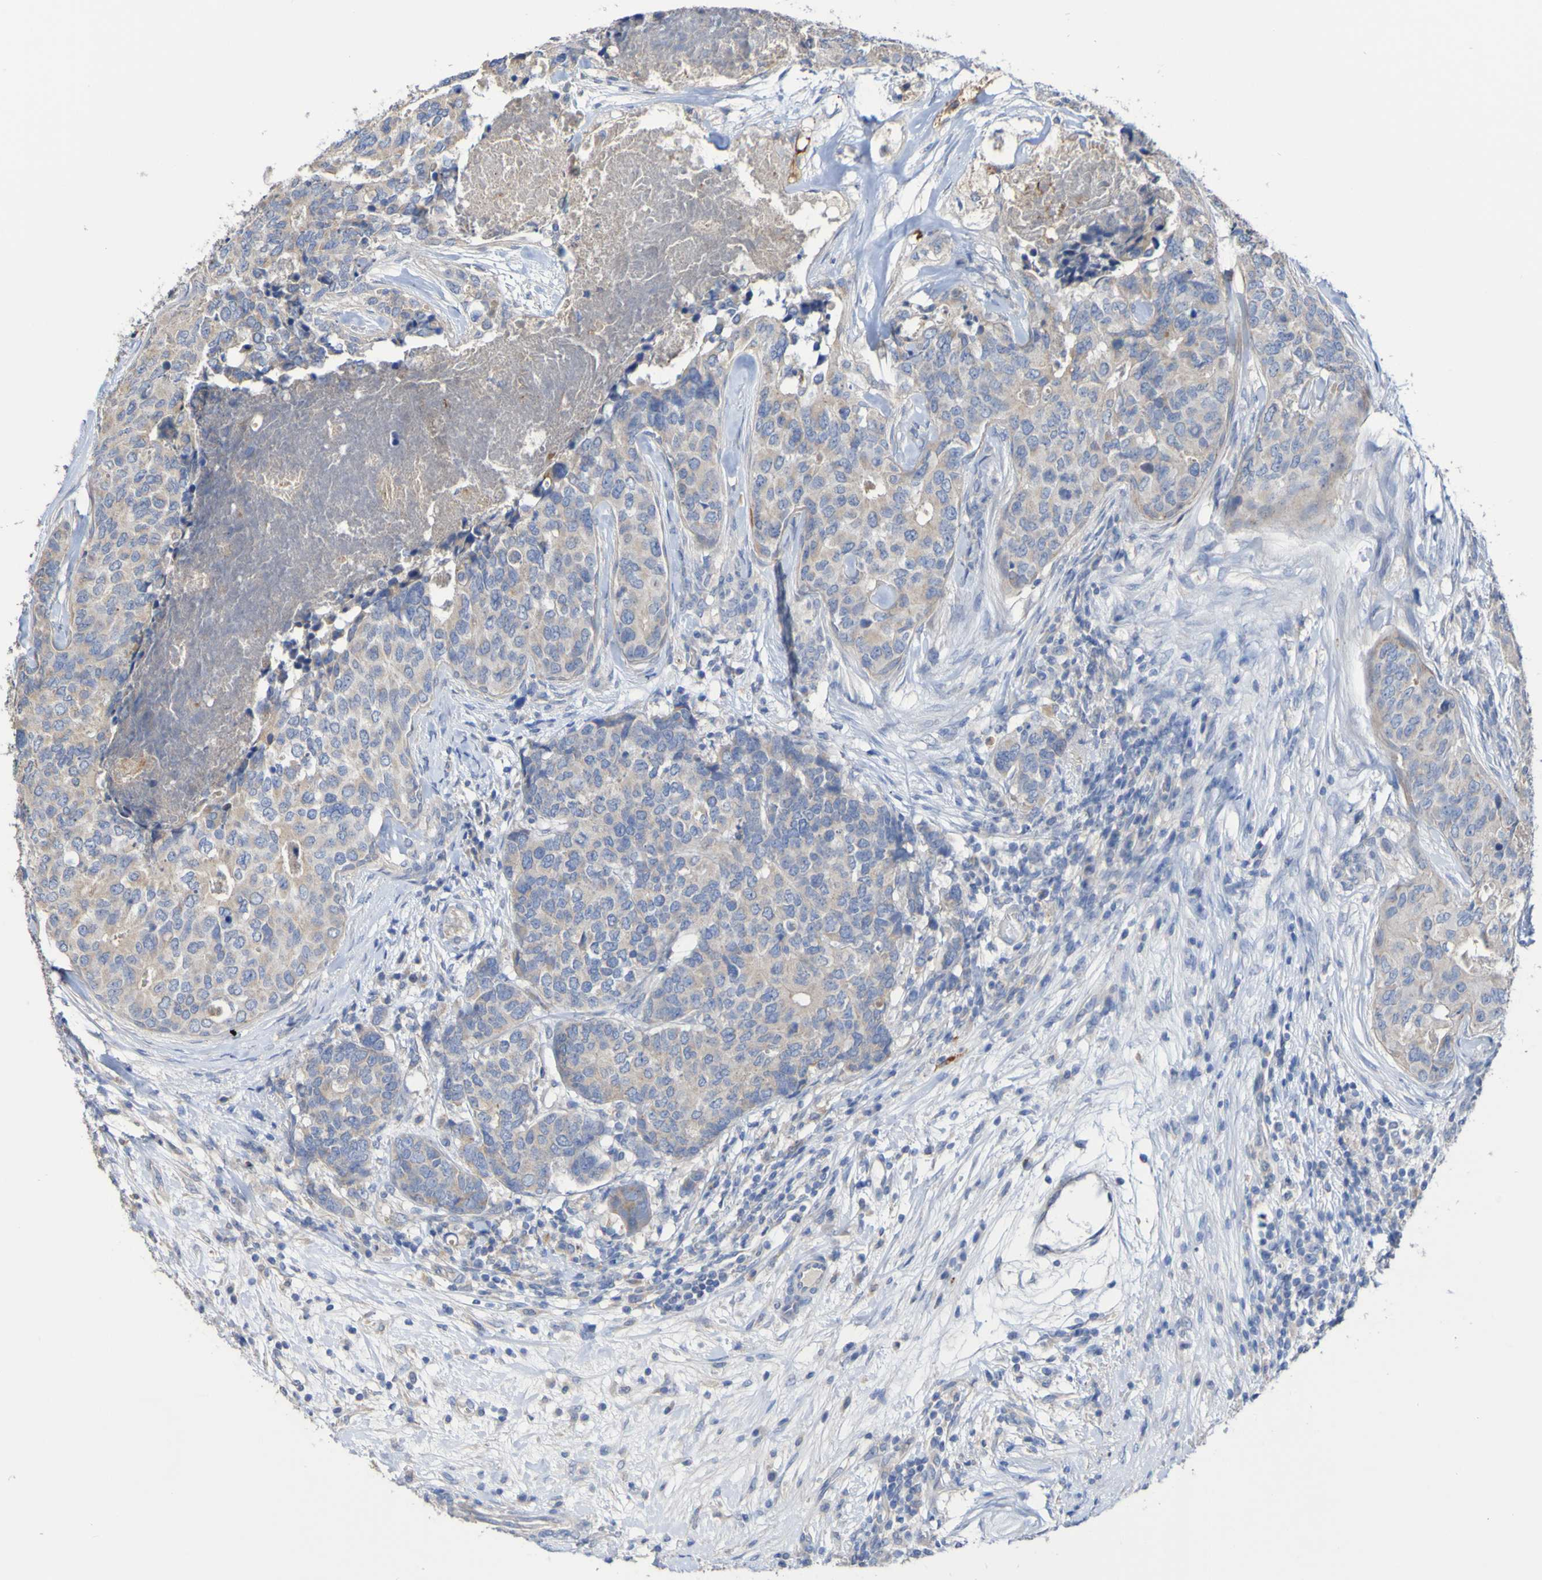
{"staining": {"intensity": "weak", "quantity": "<25%", "location": "cytoplasmic/membranous"}, "tissue": "breast cancer", "cell_type": "Tumor cells", "image_type": "cancer", "snomed": [{"axis": "morphology", "description": "Lobular carcinoma"}, {"axis": "topography", "description": "Breast"}], "caption": "High power microscopy image of an immunohistochemistry histopathology image of breast cancer, revealing no significant staining in tumor cells. (DAB (3,3'-diaminobenzidine) immunohistochemistry (IHC) visualized using brightfield microscopy, high magnification).", "gene": "PHYH", "patient": {"sex": "female", "age": 59}}